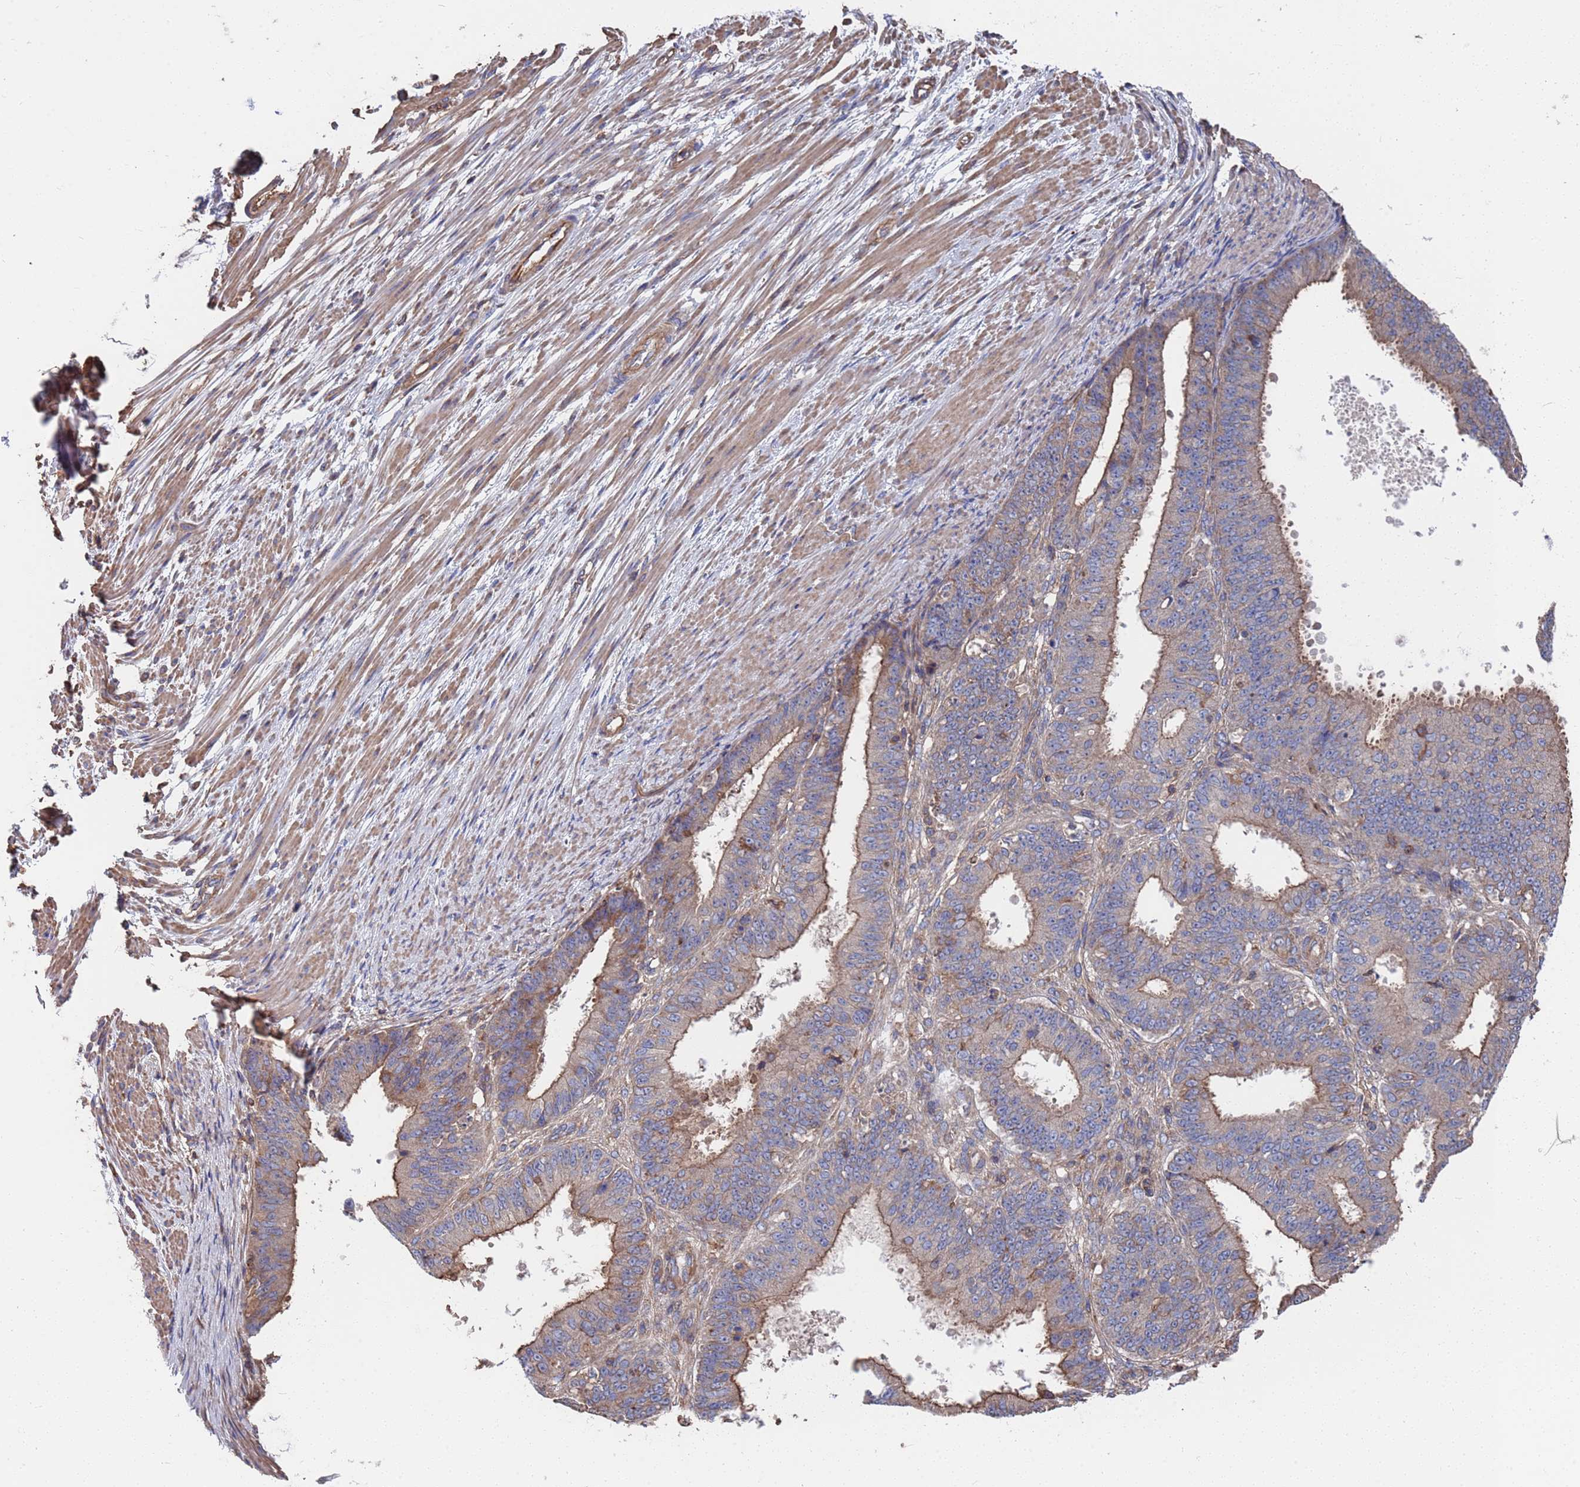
{"staining": {"intensity": "moderate", "quantity": "25%-75%", "location": "cytoplasmic/membranous"}, "tissue": "ovarian cancer", "cell_type": "Tumor cells", "image_type": "cancer", "snomed": [{"axis": "morphology", "description": "Carcinoma, endometroid"}, {"axis": "topography", "description": "Appendix"}, {"axis": "topography", "description": "Ovary"}], "caption": "Protein staining exhibits moderate cytoplasmic/membranous expression in approximately 25%-75% of tumor cells in ovarian endometroid carcinoma.", "gene": "PYCR1", "patient": {"sex": "female", "age": 42}}